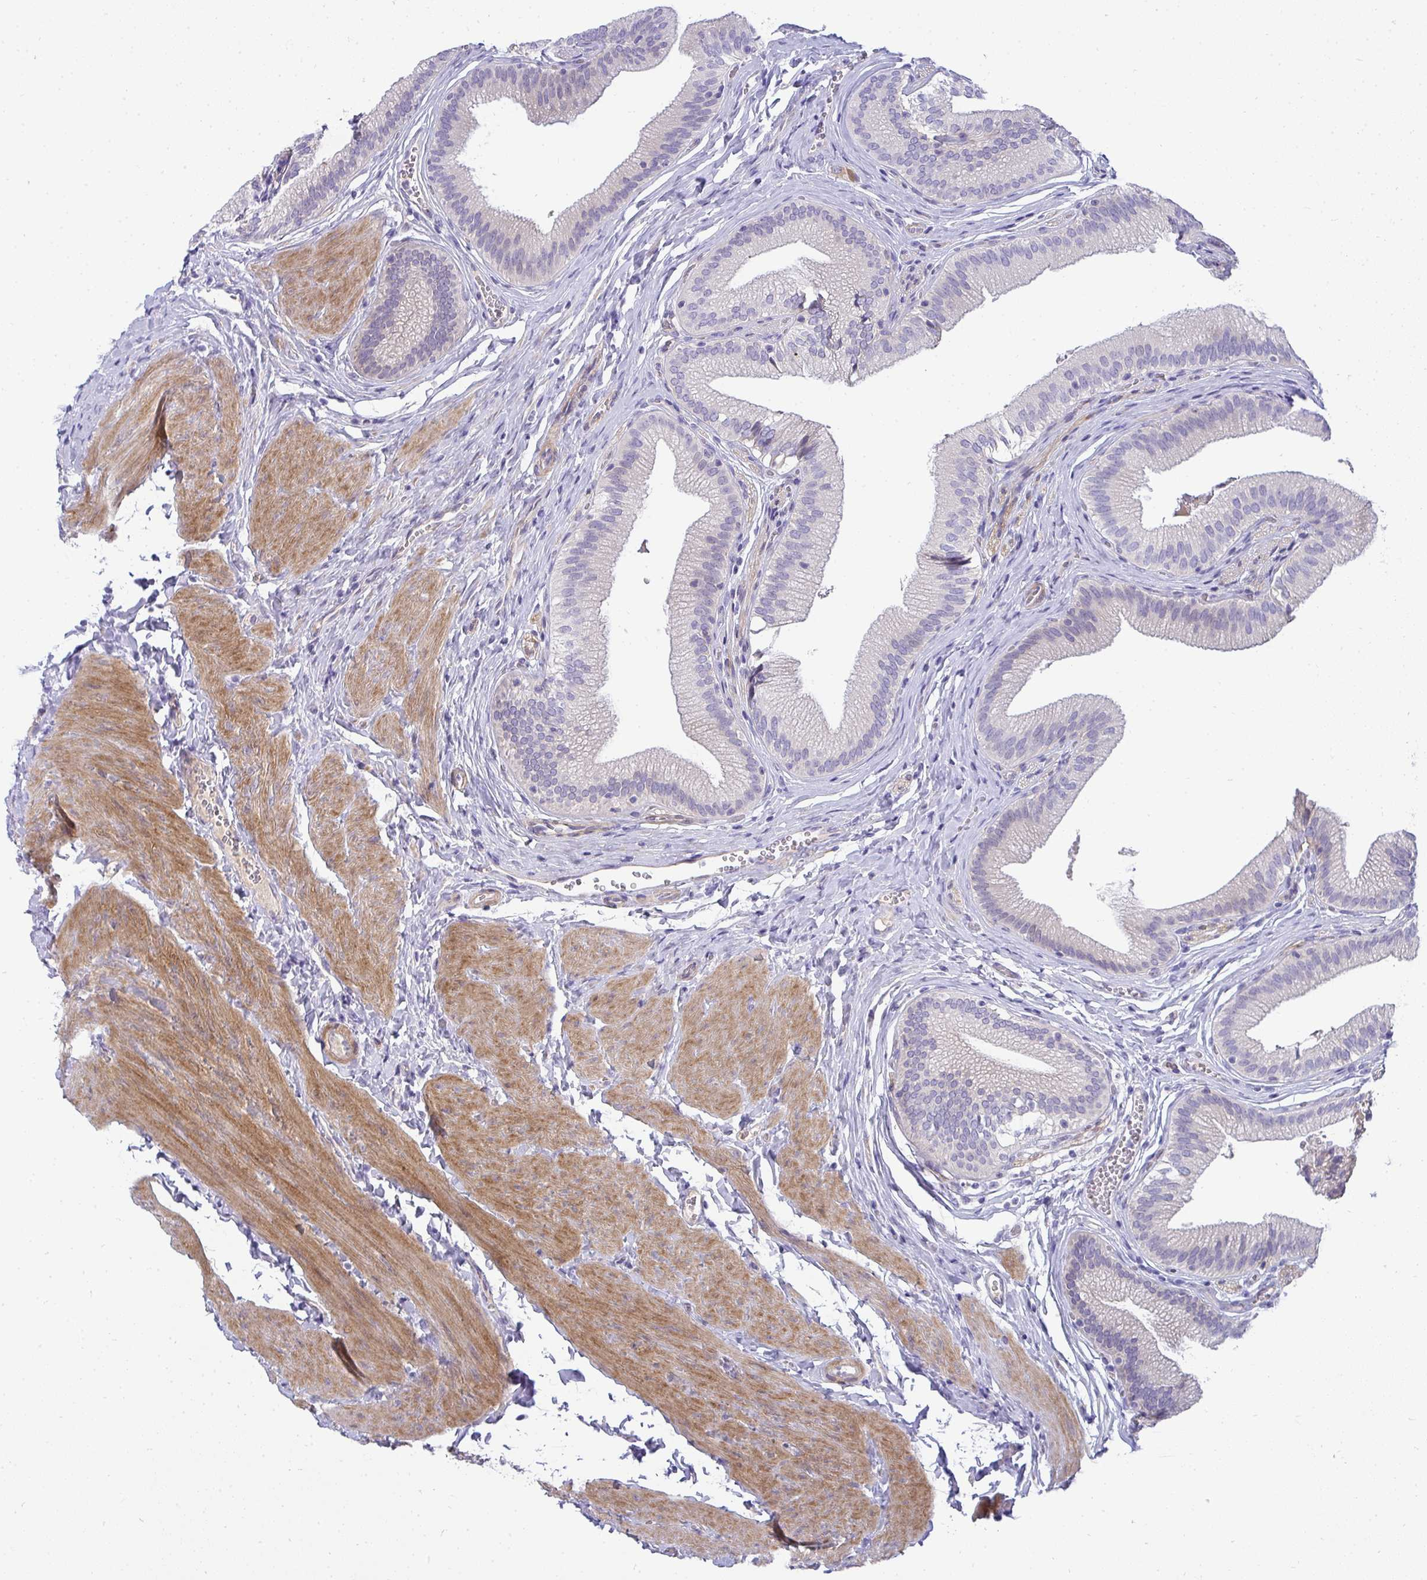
{"staining": {"intensity": "weak", "quantity": "<25%", "location": "cytoplasmic/membranous"}, "tissue": "gallbladder", "cell_type": "Glandular cells", "image_type": "normal", "snomed": [{"axis": "morphology", "description": "Normal tissue, NOS"}, {"axis": "topography", "description": "Gallbladder"}, {"axis": "topography", "description": "Peripheral nerve tissue"}], "caption": "An immunohistochemistry (IHC) photomicrograph of unremarkable gallbladder is shown. There is no staining in glandular cells of gallbladder.", "gene": "AK5", "patient": {"sex": "male", "age": 17}}